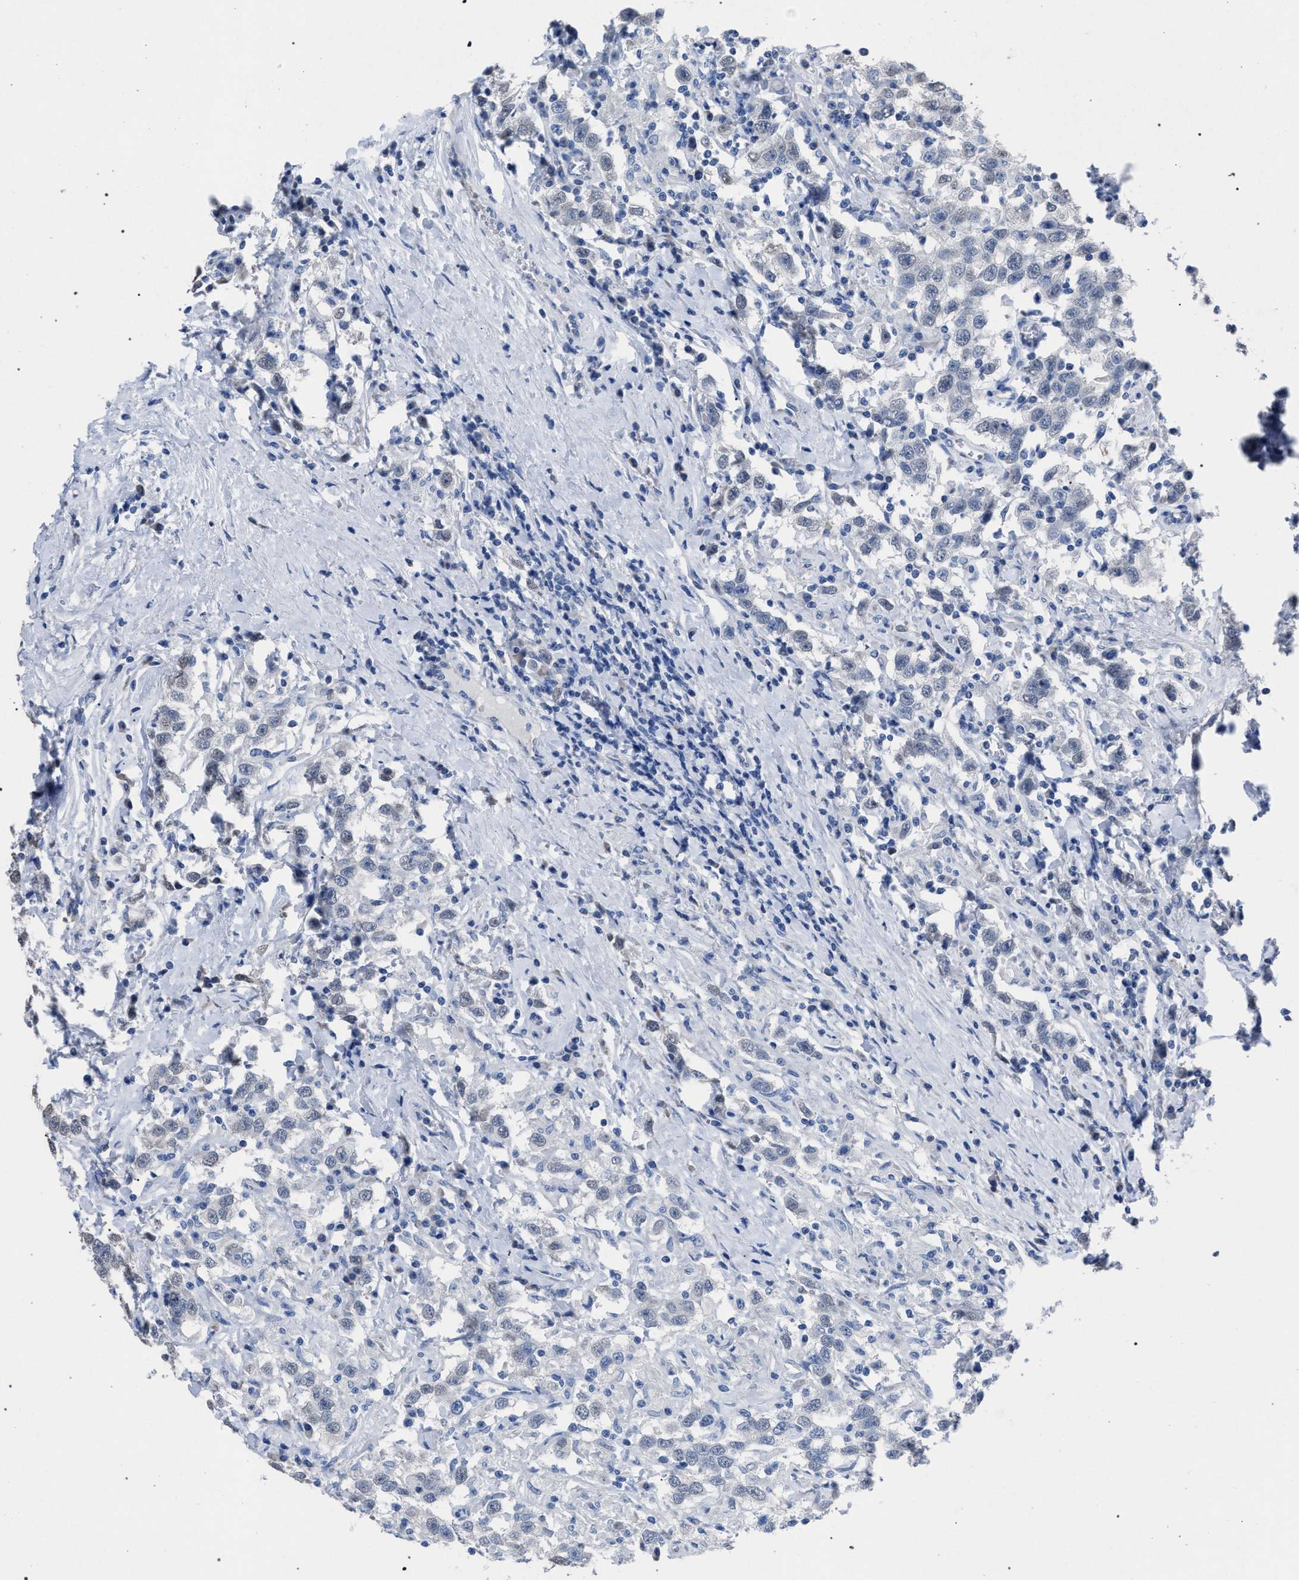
{"staining": {"intensity": "negative", "quantity": "none", "location": "none"}, "tissue": "testis cancer", "cell_type": "Tumor cells", "image_type": "cancer", "snomed": [{"axis": "morphology", "description": "Seminoma, NOS"}, {"axis": "topography", "description": "Testis"}], "caption": "Immunohistochemical staining of human testis seminoma demonstrates no significant staining in tumor cells. (Brightfield microscopy of DAB (3,3'-diaminobenzidine) immunohistochemistry at high magnification).", "gene": "CRYZ", "patient": {"sex": "male", "age": 41}}